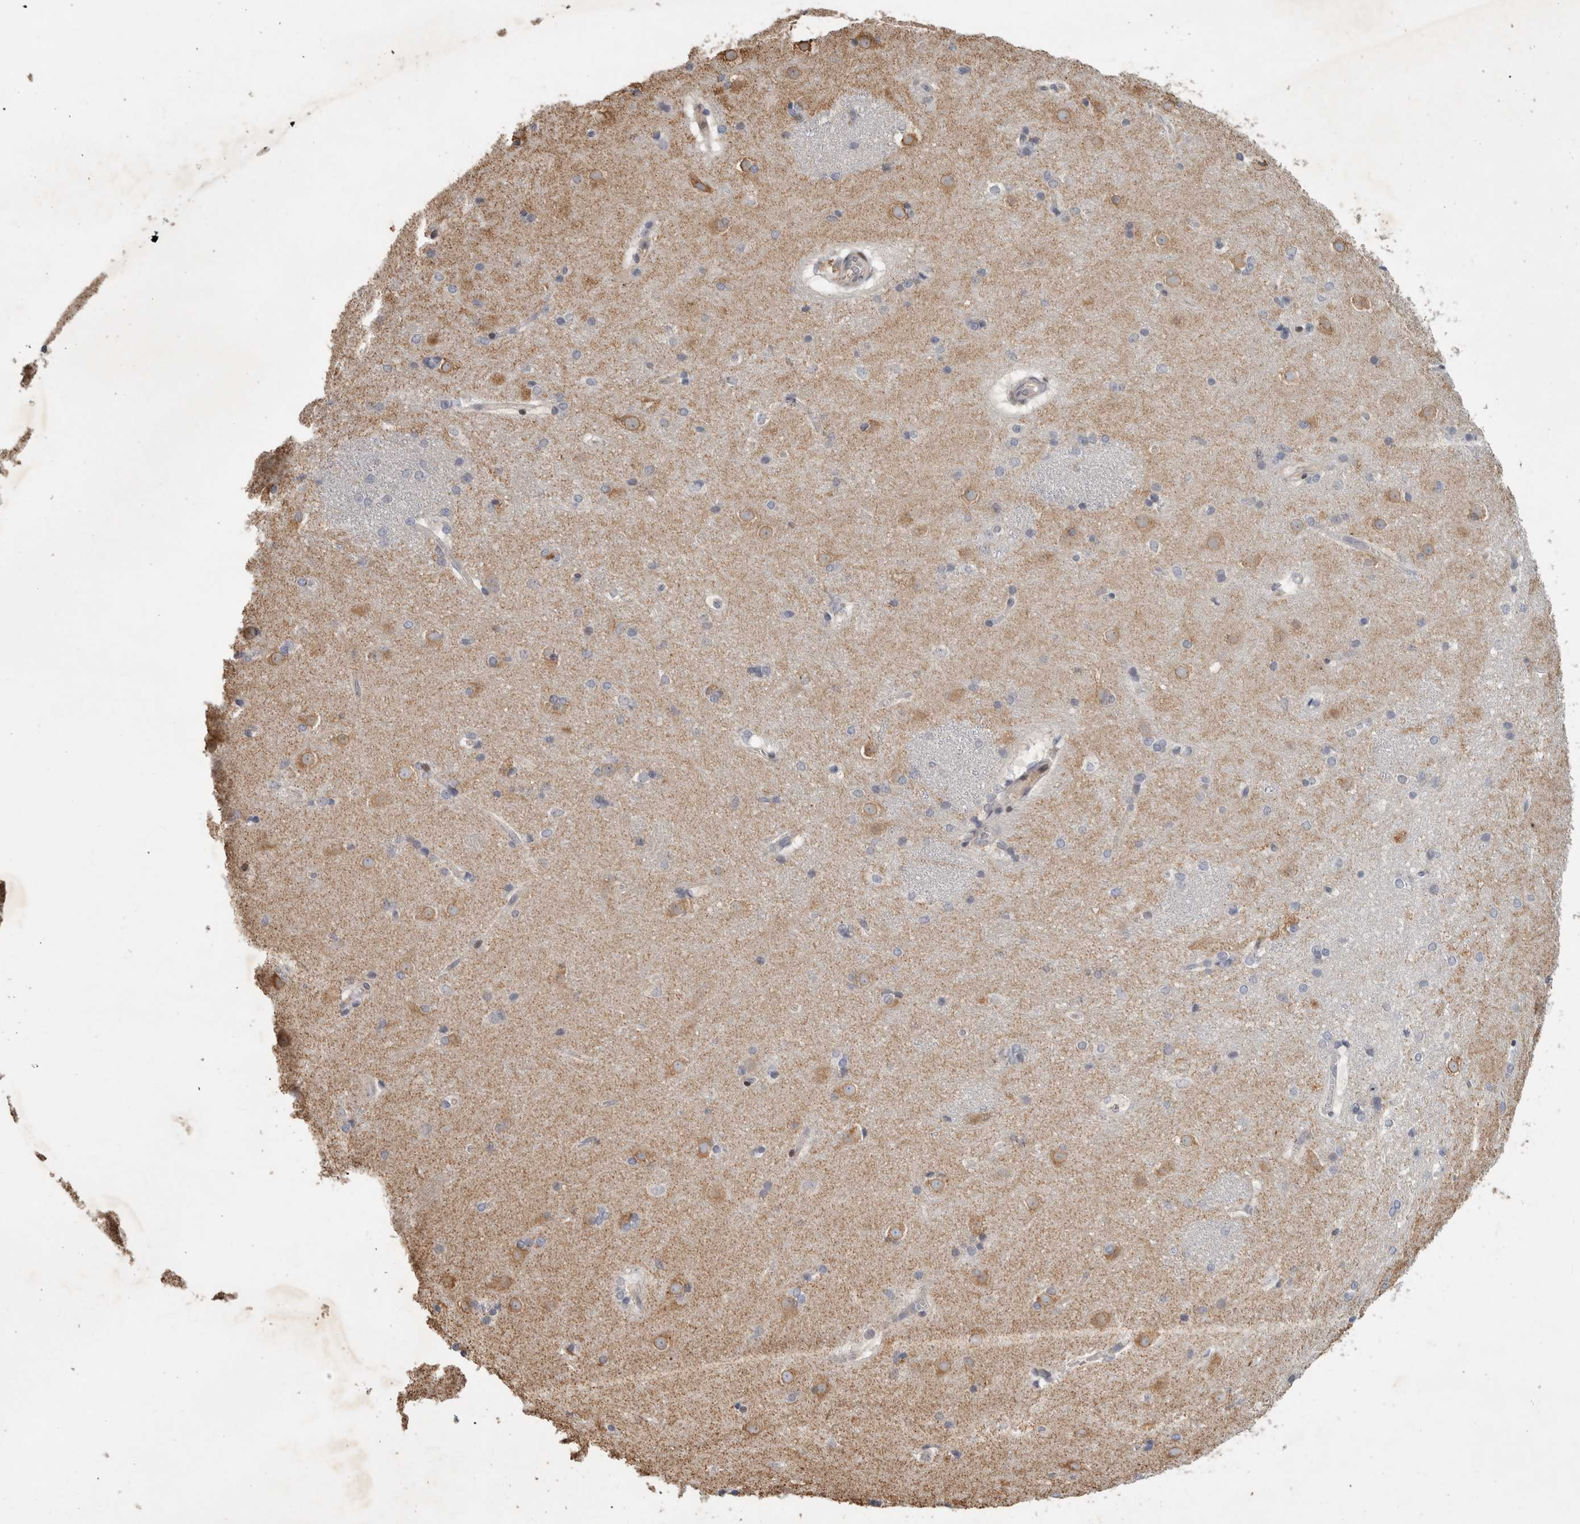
{"staining": {"intensity": "negative", "quantity": "none", "location": "none"}, "tissue": "caudate", "cell_type": "Glial cells", "image_type": "normal", "snomed": [{"axis": "morphology", "description": "Normal tissue, NOS"}, {"axis": "topography", "description": "Lateral ventricle wall"}], "caption": "A photomicrograph of human caudate is negative for staining in glial cells. (Stains: DAB (3,3'-diaminobenzidine) immunohistochemistry (IHC) with hematoxylin counter stain, Microscopy: brightfield microscopy at high magnification).", "gene": "C8orf58", "patient": {"sex": "female", "age": 19}}